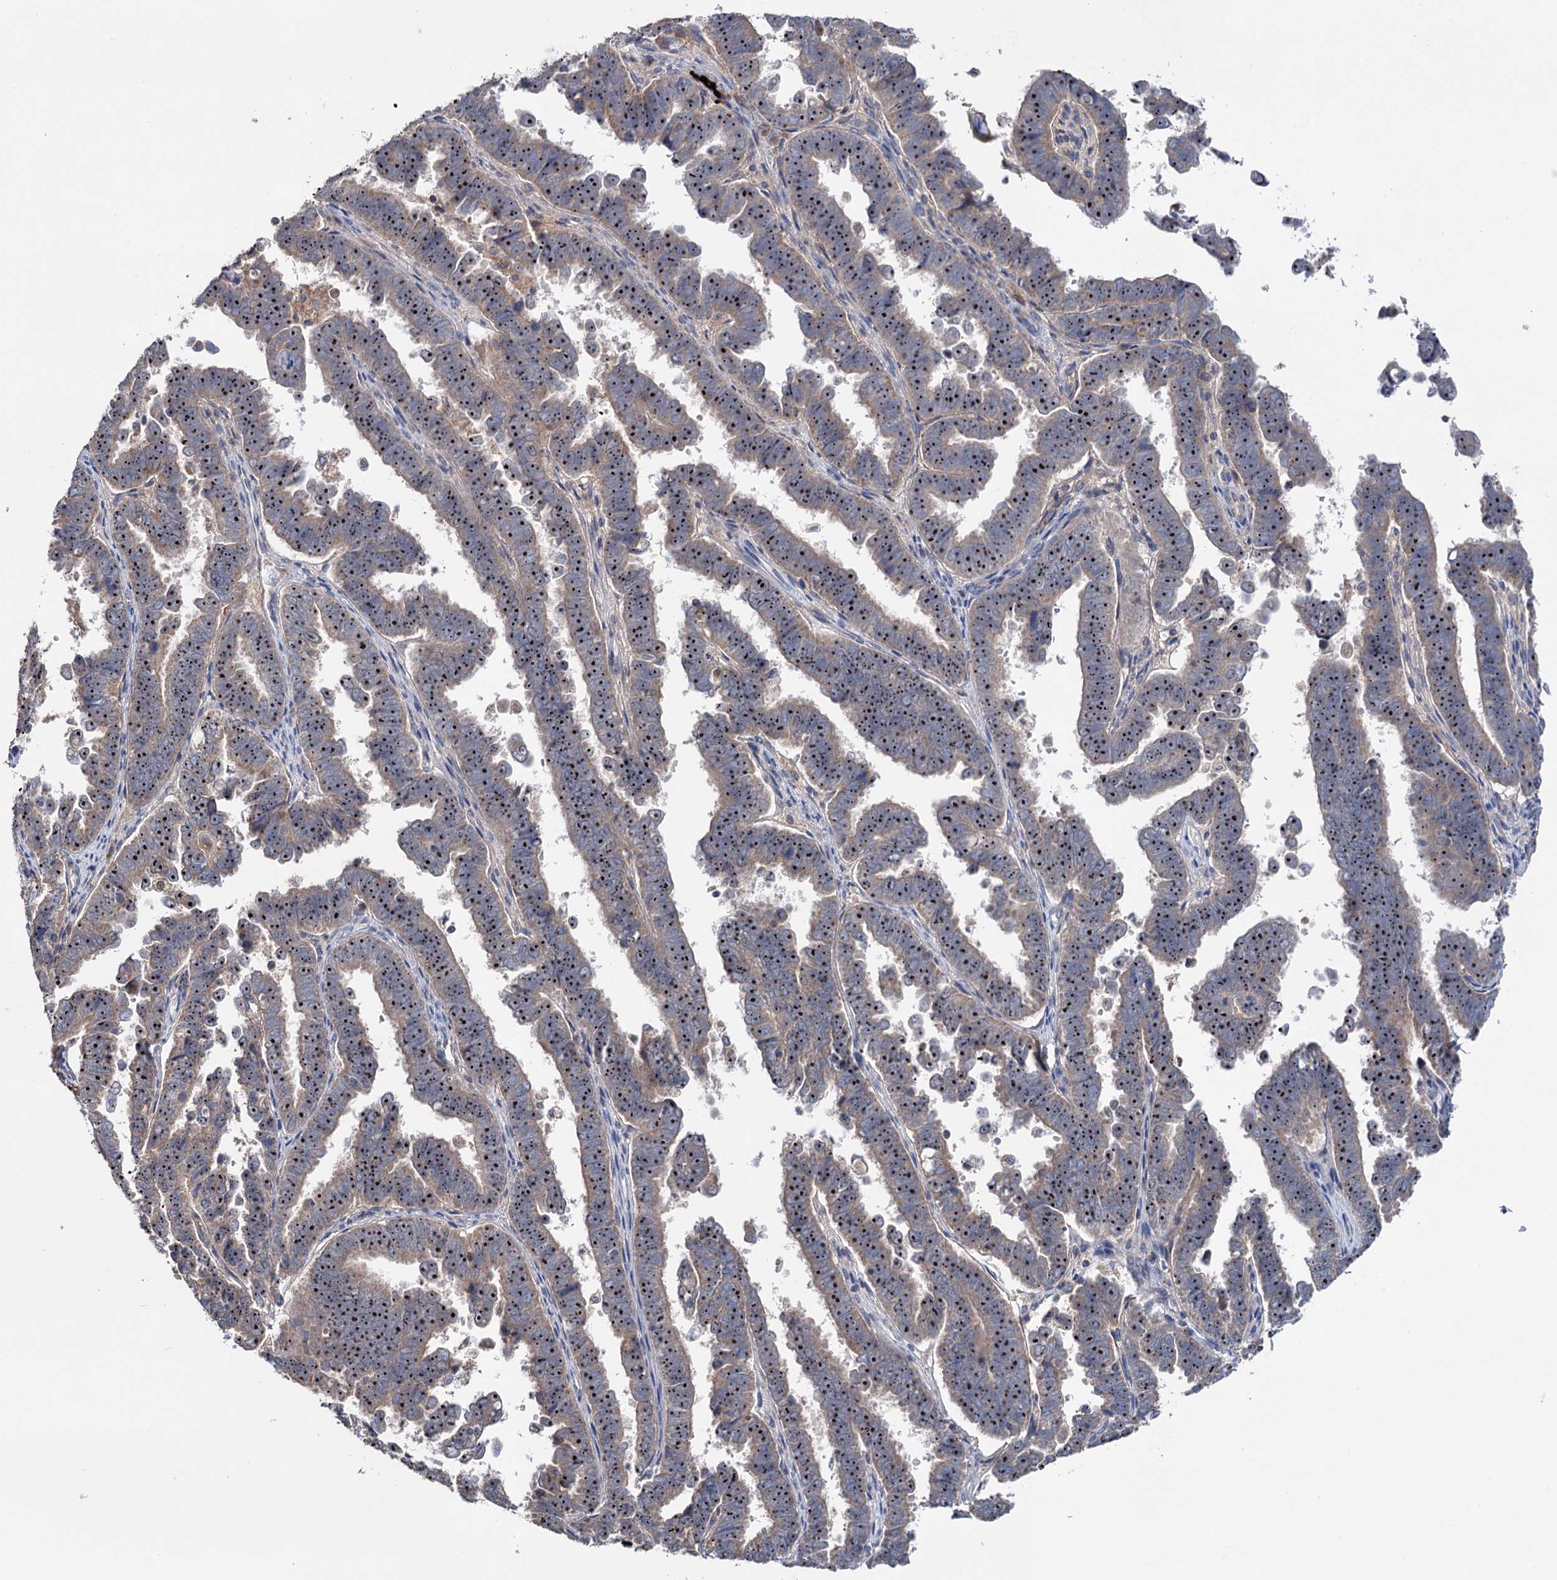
{"staining": {"intensity": "strong", "quantity": ">75%", "location": "nuclear"}, "tissue": "endometrial cancer", "cell_type": "Tumor cells", "image_type": "cancer", "snomed": [{"axis": "morphology", "description": "Adenocarcinoma, NOS"}, {"axis": "topography", "description": "Endometrium"}], "caption": "Endometrial cancer stained for a protein displays strong nuclear positivity in tumor cells.", "gene": "HTR3B", "patient": {"sex": "female", "age": 75}}